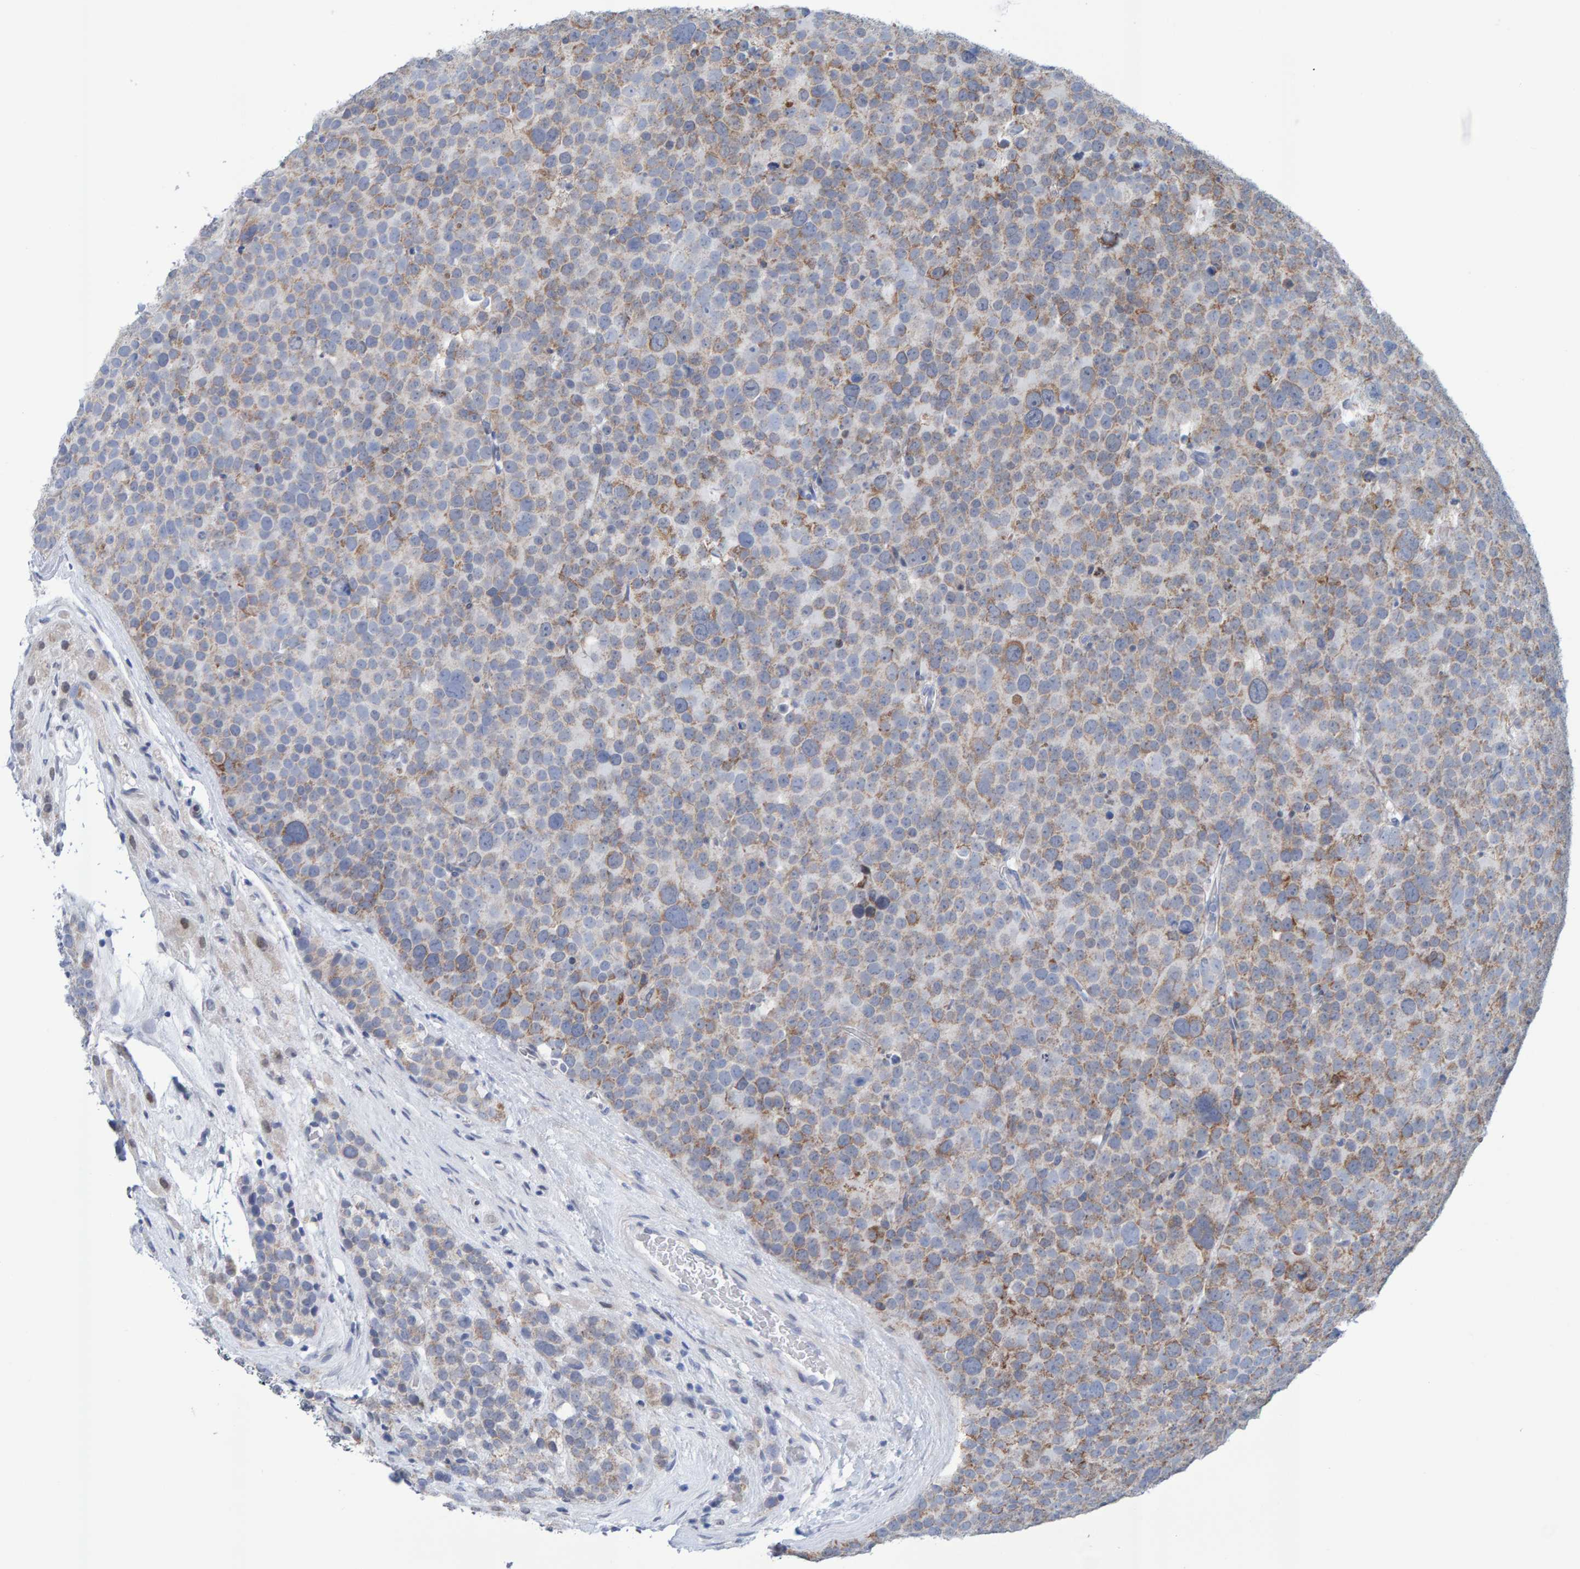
{"staining": {"intensity": "weak", "quantity": "25%-75%", "location": "cytoplasmic/membranous"}, "tissue": "testis cancer", "cell_type": "Tumor cells", "image_type": "cancer", "snomed": [{"axis": "morphology", "description": "Seminoma, NOS"}, {"axis": "topography", "description": "Testis"}], "caption": "Immunohistochemistry image of neoplastic tissue: testis cancer (seminoma) stained using immunohistochemistry shows low levels of weak protein expression localized specifically in the cytoplasmic/membranous of tumor cells, appearing as a cytoplasmic/membranous brown color.", "gene": "USP43", "patient": {"sex": "male", "age": 71}}